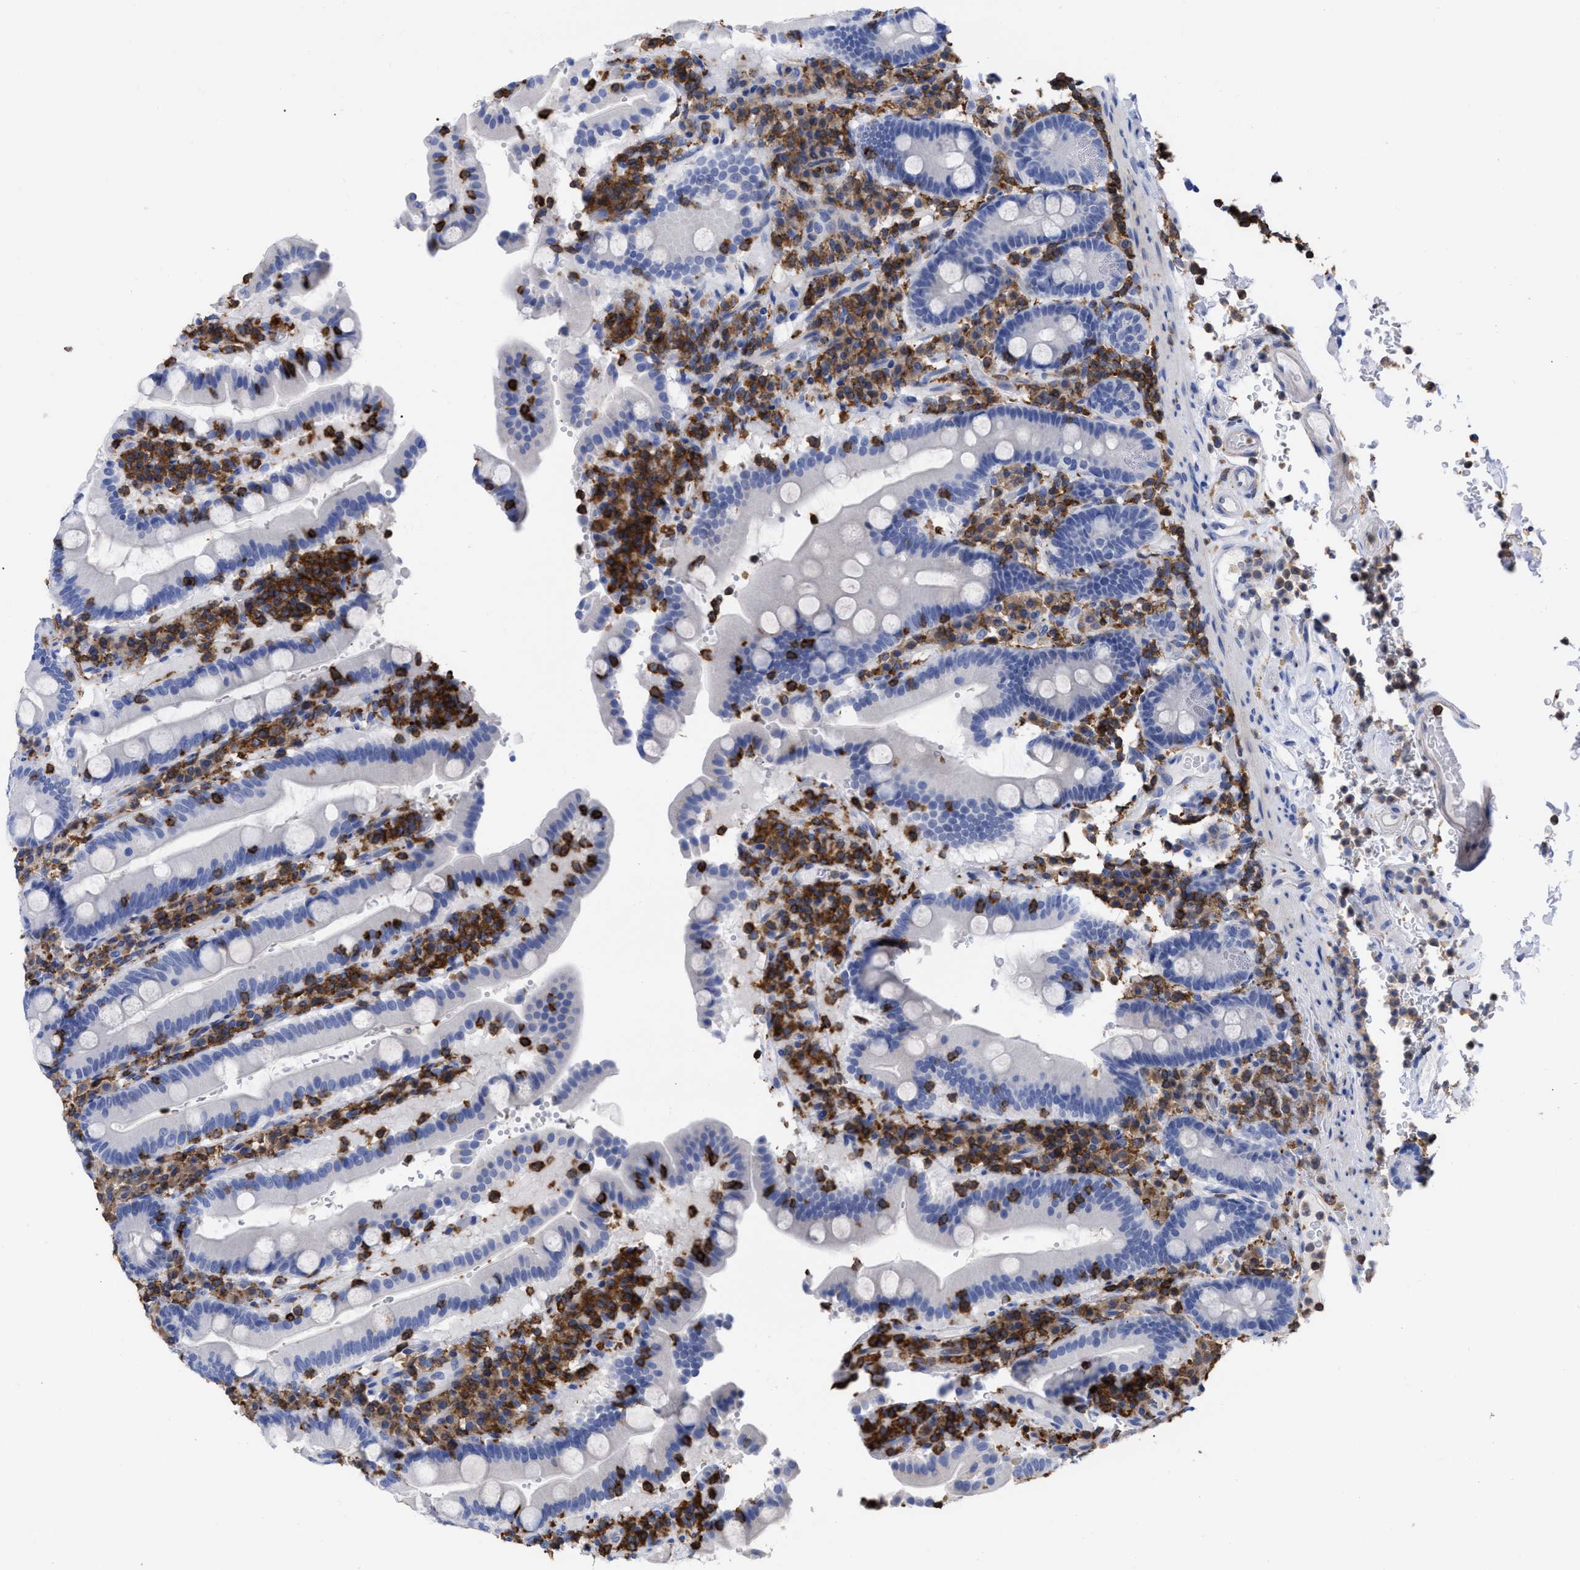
{"staining": {"intensity": "negative", "quantity": "none", "location": "none"}, "tissue": "duodenum", "cell_type": "Glandular cells", "image_type": "normal", "snomed": [{"axis": "morphology", "description": "Normal tissue, NOS"}, {"axis": "topography", "description": "Small intestine, NOS"}], "caption": "This is a micrograph of IHC staining of unremarkable duodenum, which shows no expression in glandular cells. The staining was performed using DAB to visualize the protein expression in brown, while the nuclei were stained in blue with hematoxylin (Magnification: 20x).", "gene": "HCLS1", "patient": {"sex": "female", "age": 71}}